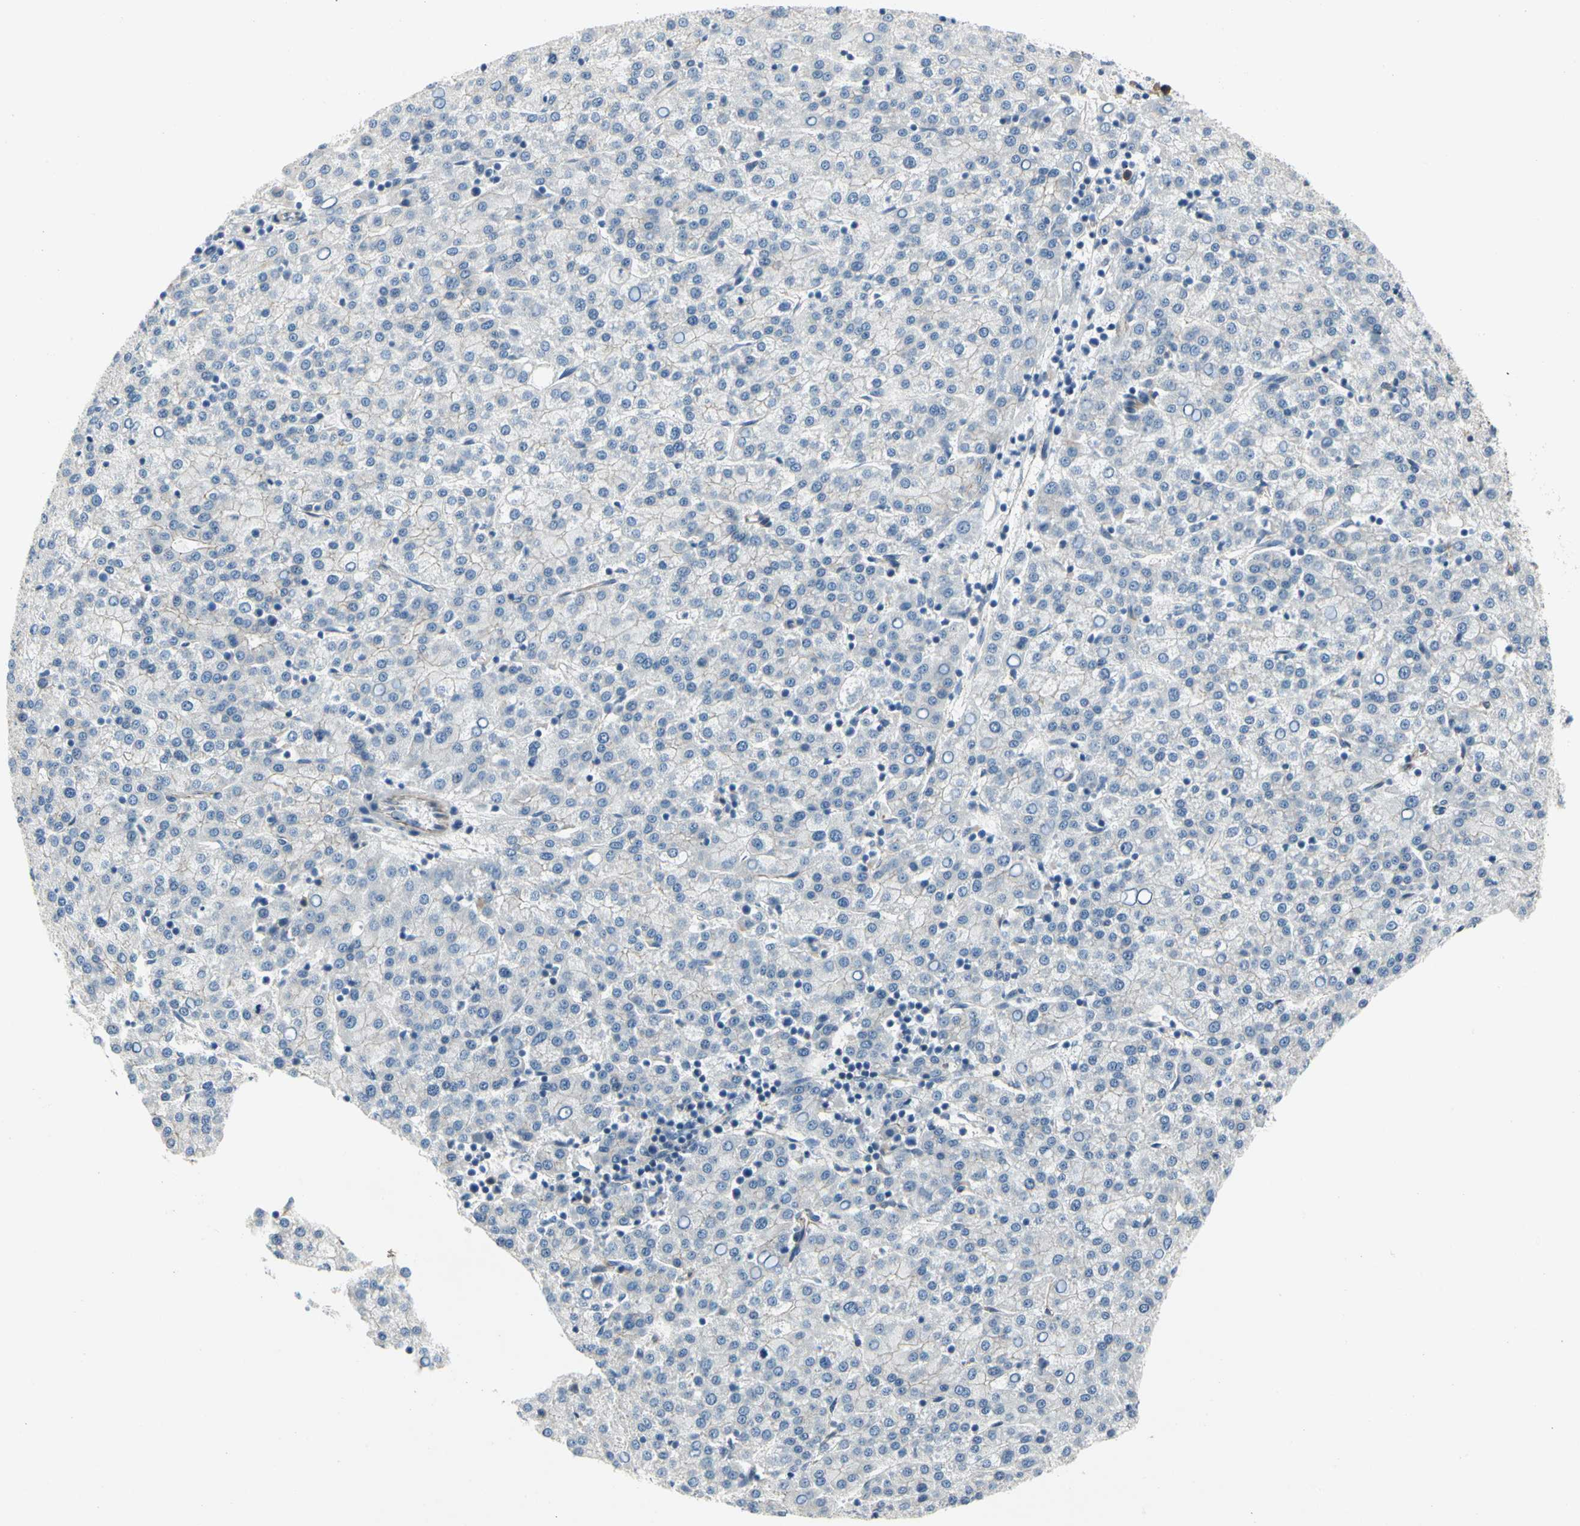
{"staining": {"intensity": "negative", "quantity": "none", "location": "none"}, "tissue": "liver cancer", "cell_type": "Tumor cells", "image_type": "cancer", "snomed": [{"axis": "morphology", "description": "Carcinoma, Hepatocellular, NOS"}, {"axis": "topography", "description": "Liver"}], "caption": "A high-resolution photomicrograph shows IHC staining of liver cancer, which reveals no significant positivity in tumor cells.", "gene": "LGR6", "patient": {"sex": "female", "age": 58}}